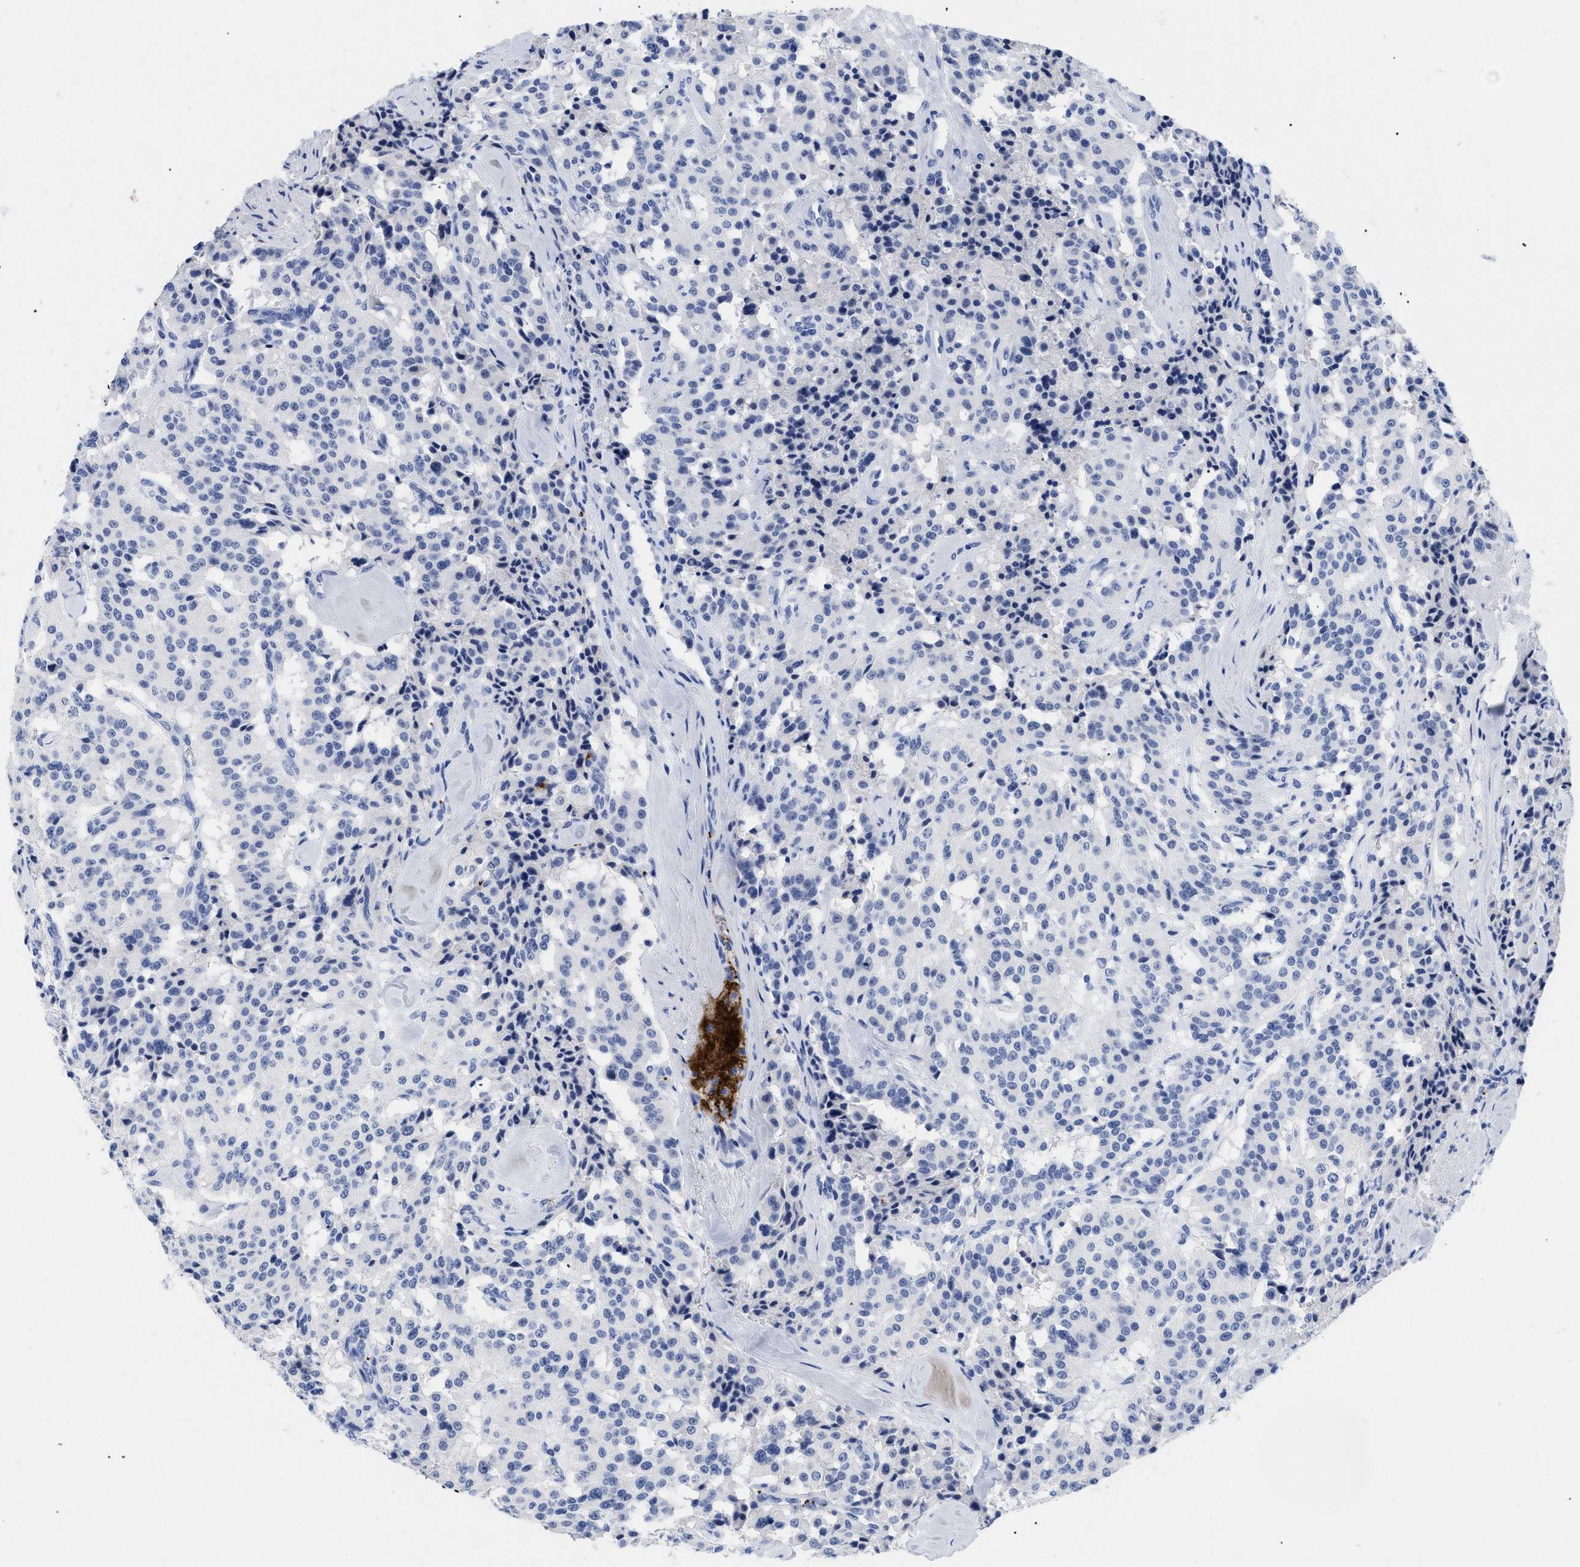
{"staining": {"intensity": "negative", "quantity": "none", "location": "none"}, "tissue": "carcinoid", "cell_type": "Tumor cells", "image_type": "cancer", "snomed": [{"axis": "morphology", "description": "Carcinoid, malignant, NOS"}, {"axis": "topography", "description": "Lung"}], "caption": "Immunohistochemical staining of malignant carcinoid displays no significant expression in tumor cells.", "gene": "TREML1", "patient": {"sex": "male", "age": 30}}